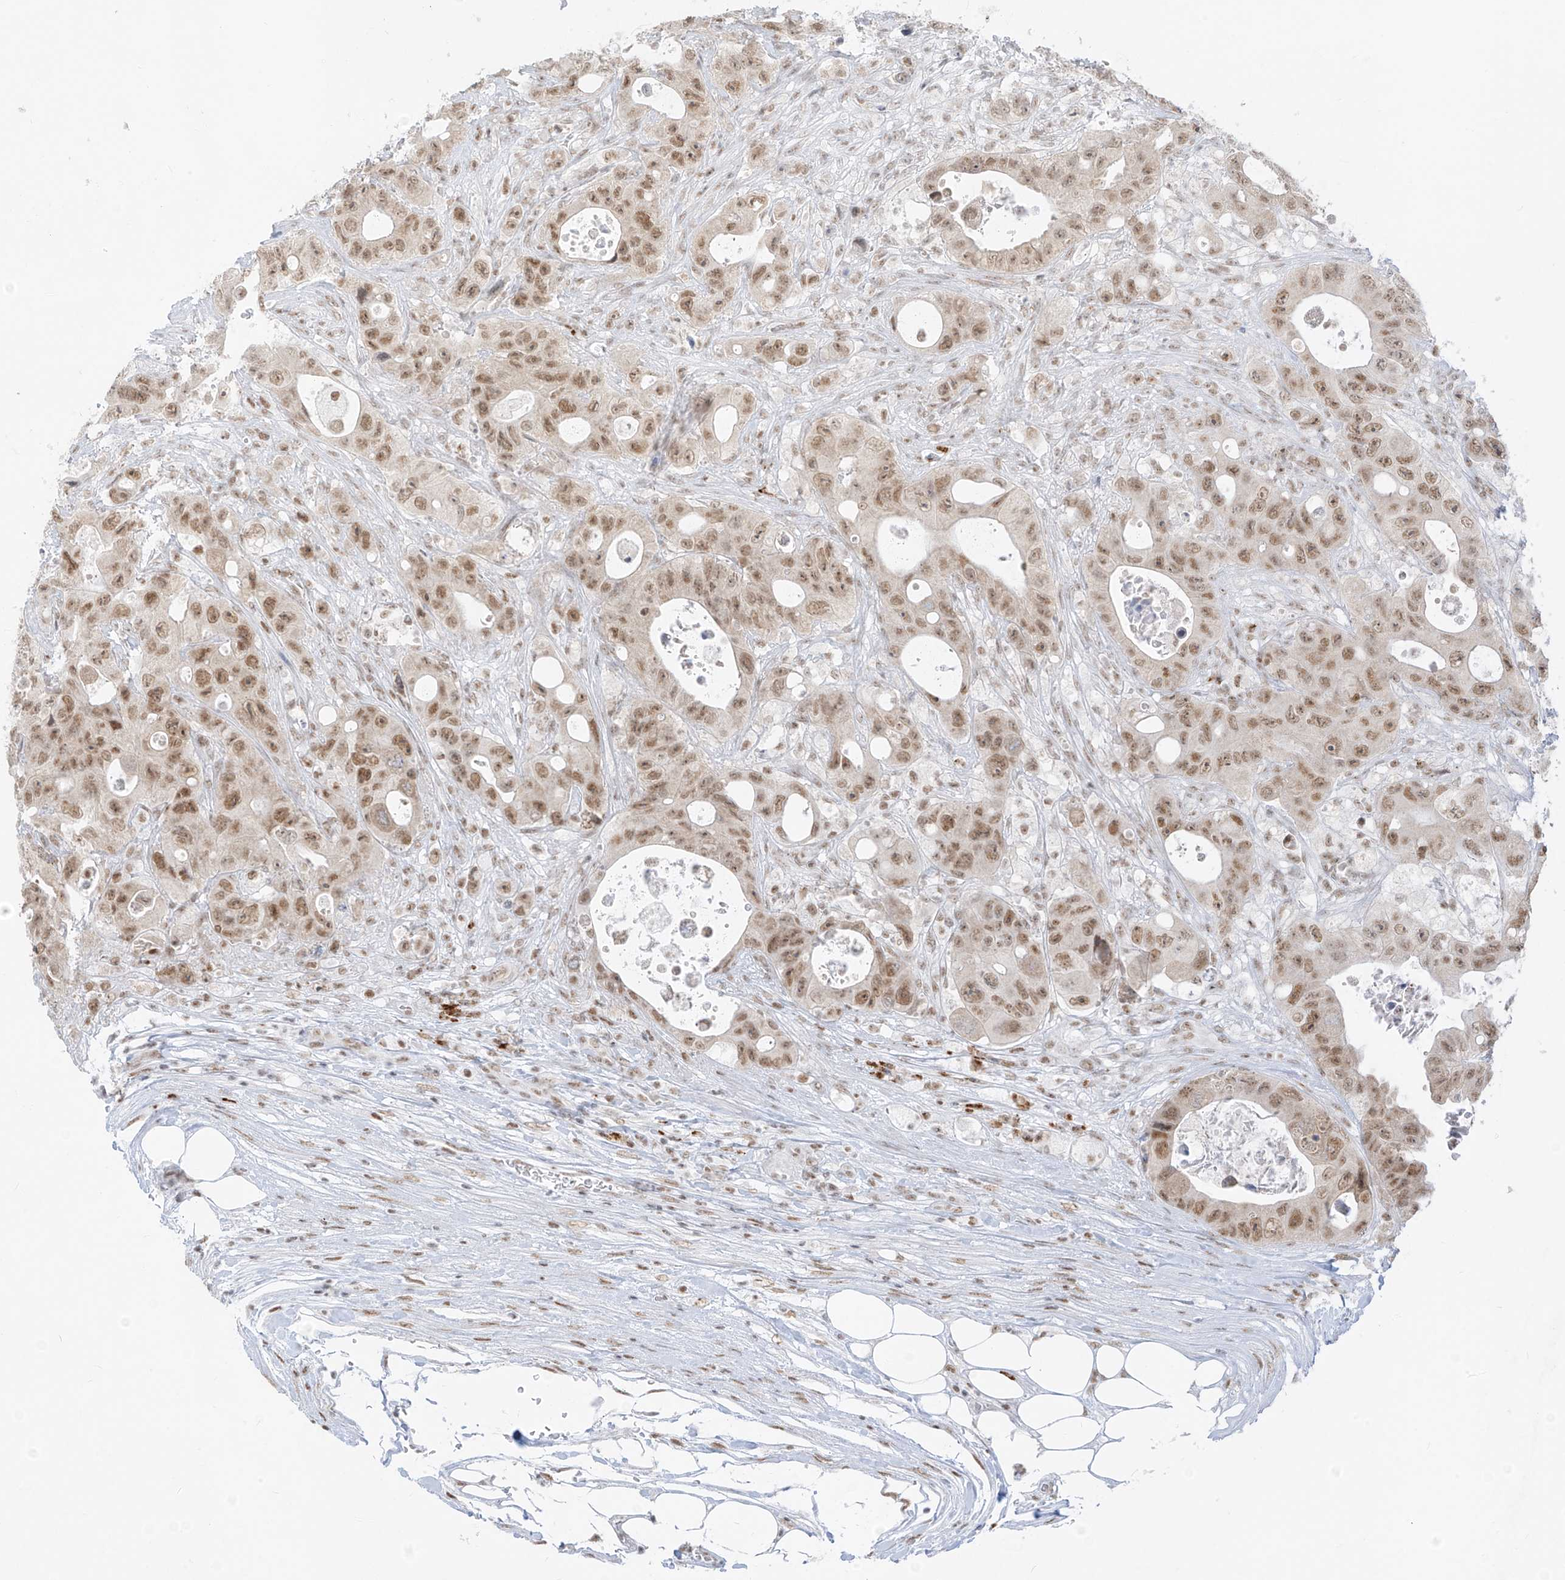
{"staining": {"intensity": "moderate", "quantity": ">75%", "location": "nuclear"}, "tissue": "colorectal cancer", "cell_type": "Tumor cells", "image_type": "cancer", "snomed": [{"axis": "morphology", "description": "Adenocarcinoma, NOS"}, {"axis": "topography", "description": "Colon"}], "caption": "The photomicrograph shows immunohistochemical staining of colorectal cancer. There is moderate nuclear expression is identified in approximately >75% of tumor cells.", "gene": "SUPT5H", "patient": {"sex": "female", "age": 46}}